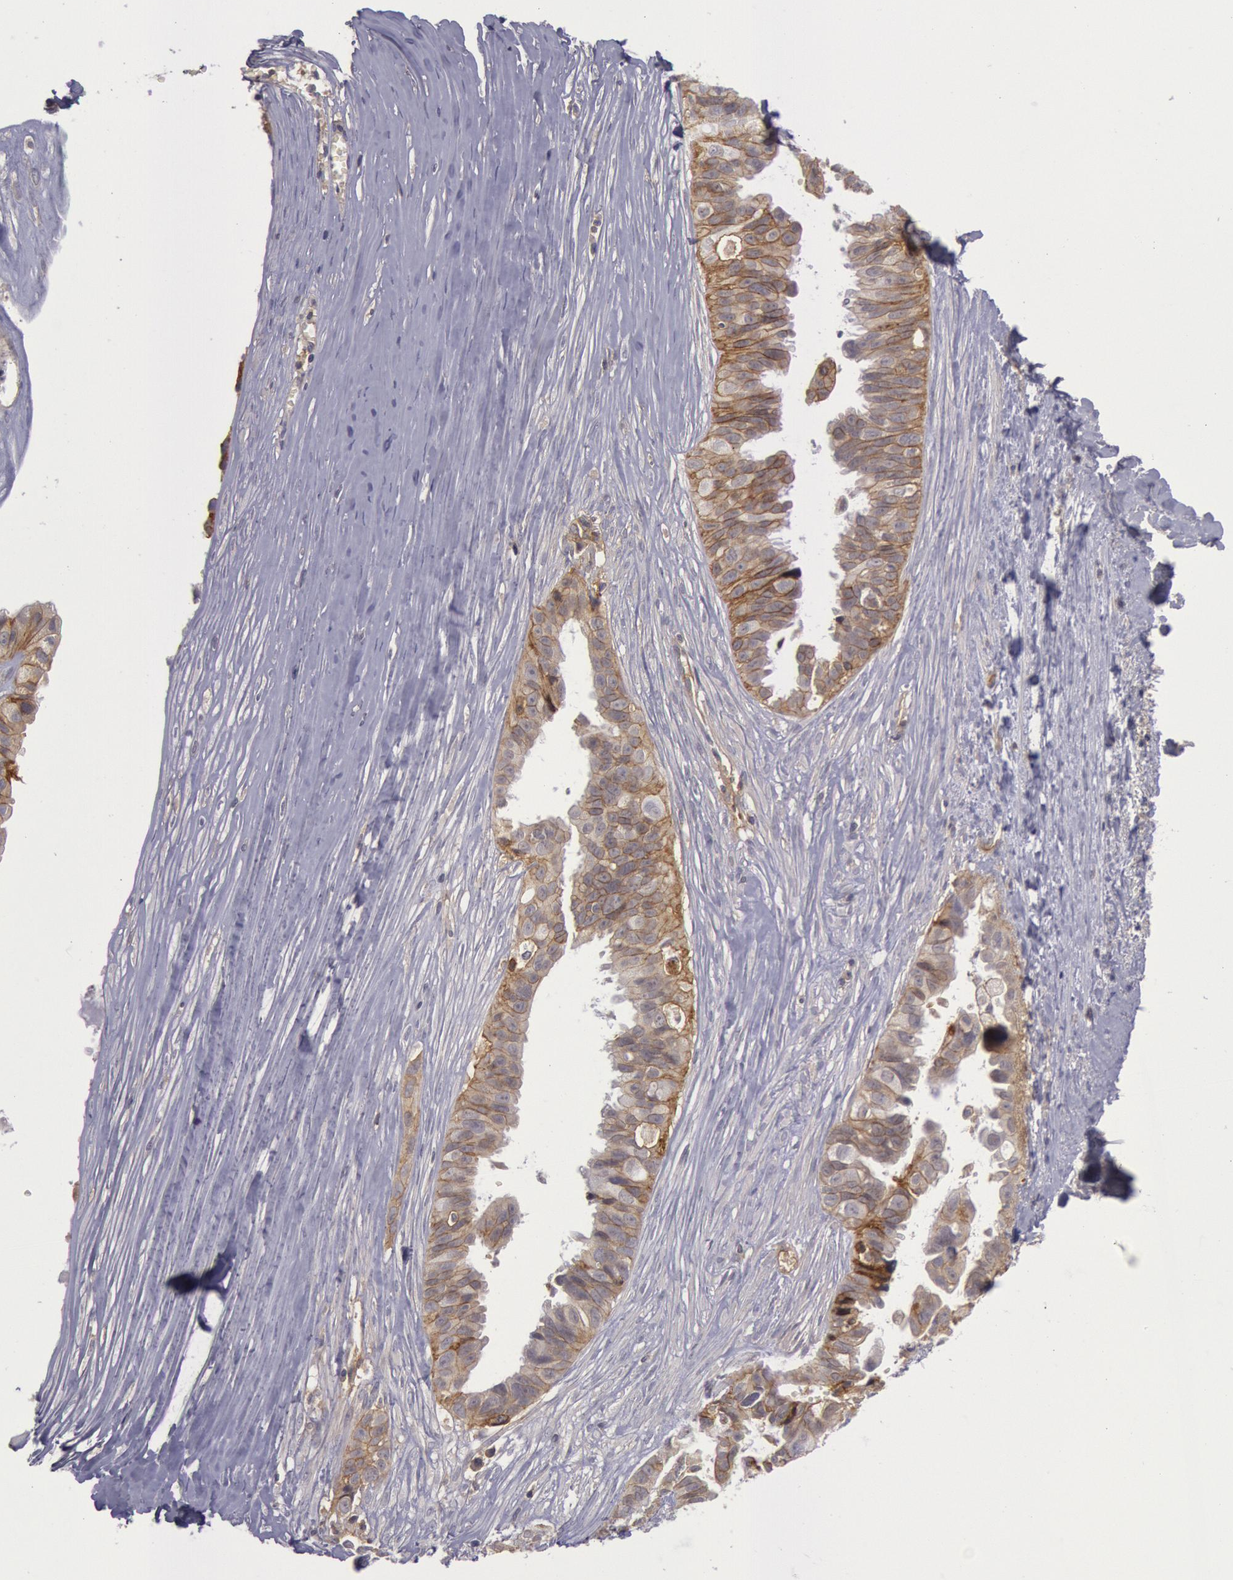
{"staining": {"intensity": "moderate", "quantity": ">75%", "location": "cytoplasmic/membranous"}, "tissue": "ovarian cancer", "cell_type": "Tumor cells", "image_type": "cancer", "snomed": [{"axis": "morphology", "description": "Carcinoma, endometroid"}, {"axis": "topography", "description": "Ovary"}], "caption": "High-power microscopy captured an immunohistochemistry image of ovarian cancer (endometroid carcinoma), revealing moderate cytoplasmic/membranous expression in approximately >75% of tumor cells.", "gene": "STX4", "patient": {"sex": "female", "age": 85}}